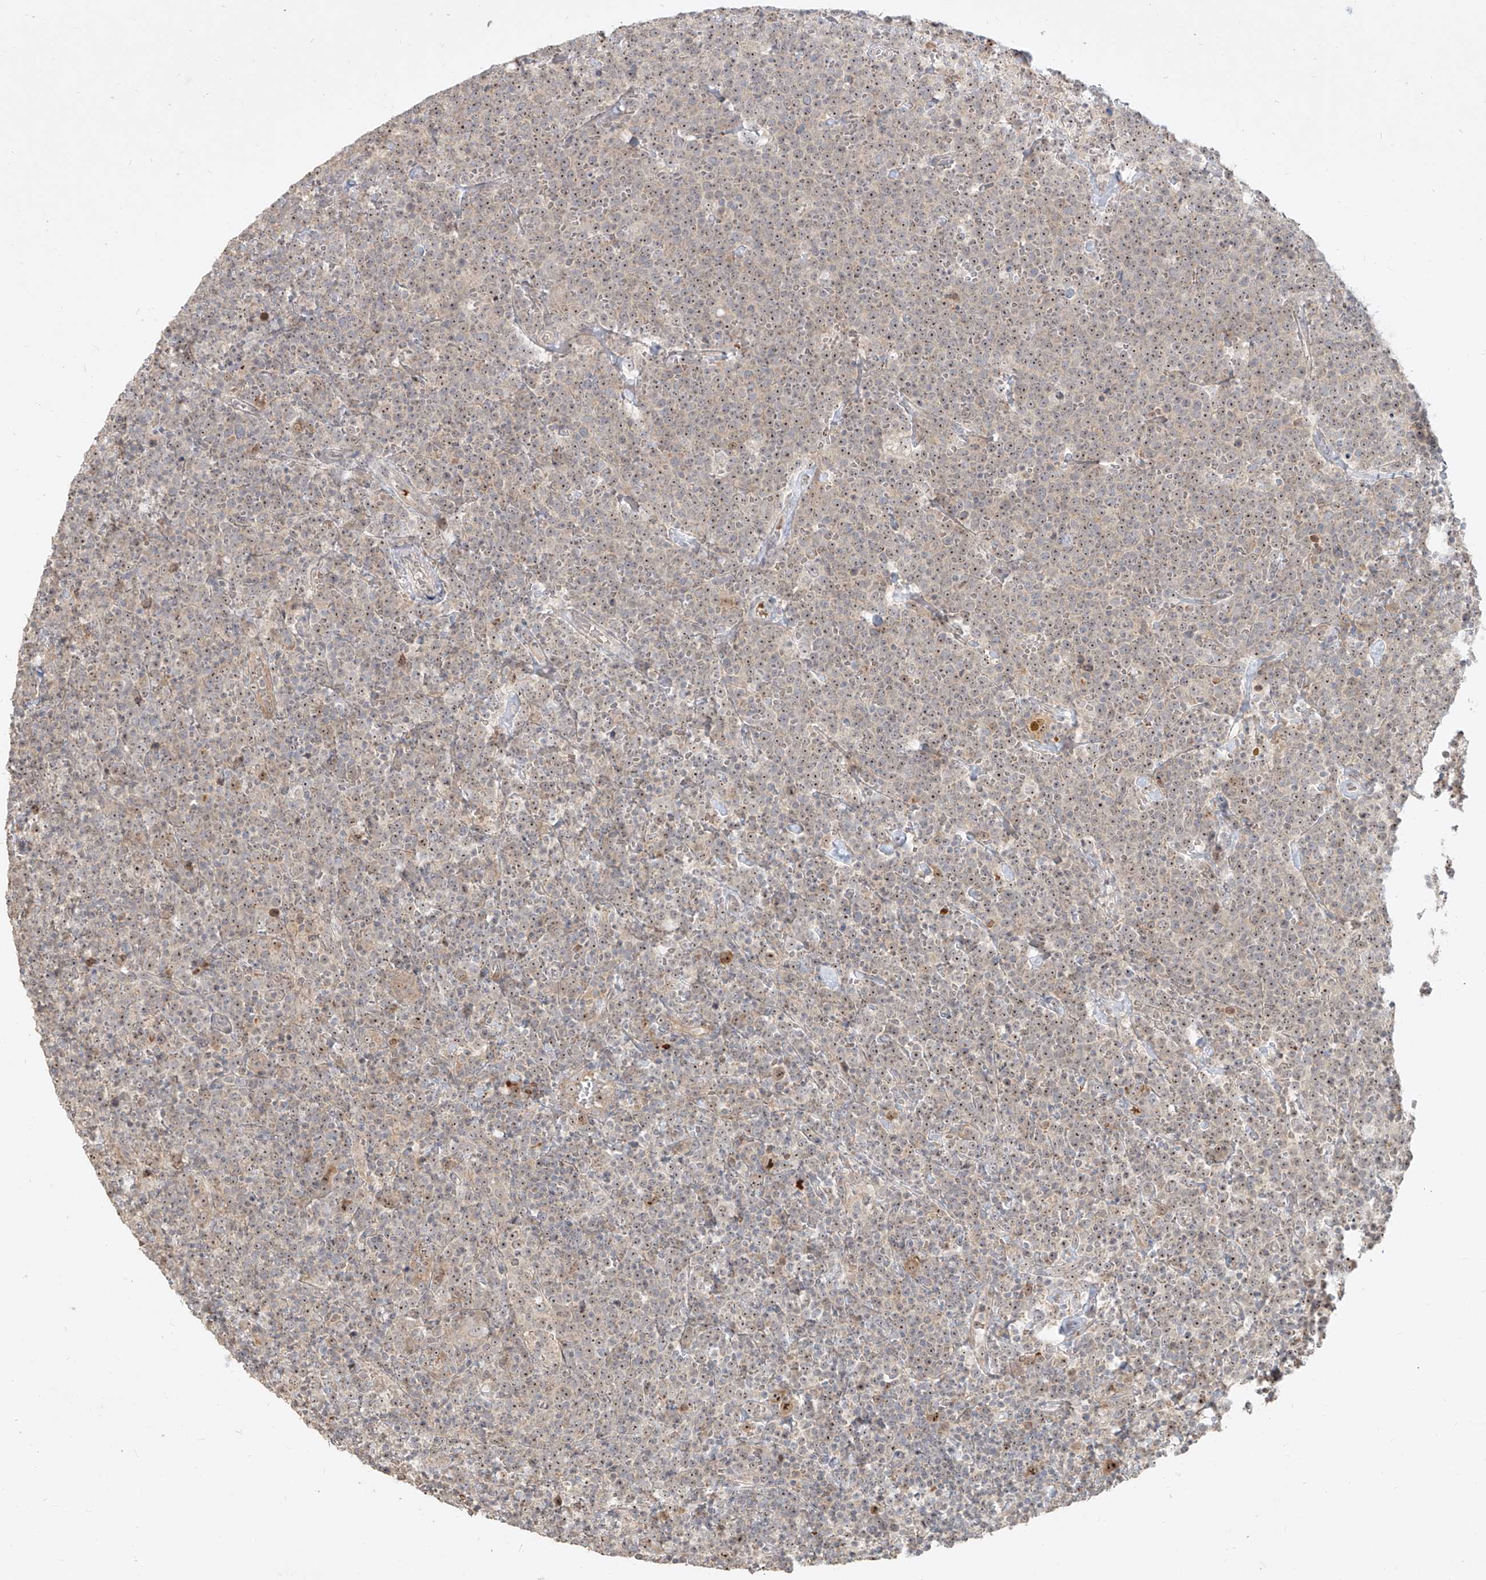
{"staining": {"intensity": "moderate", "quantity": "25%-75%", "location": "nuclear"}, "tissue": "lymphoma", "cell_type": "Tumor cells", "image_type": "cancer", "snomed": [{"axis": "morphology", "description": "Malignant lymphoma, non-Hodgkin's type, High grade"}, {"axis": "topography", "description": "Lymph node"}], "caption": "Brown immunohistochemical staining in human lymphoma displays moderate nuclear positivity in approximately 25%-75% of tumor cells.", "gene": "BYSL", "patient": {"sex": "male", "age": 61}}